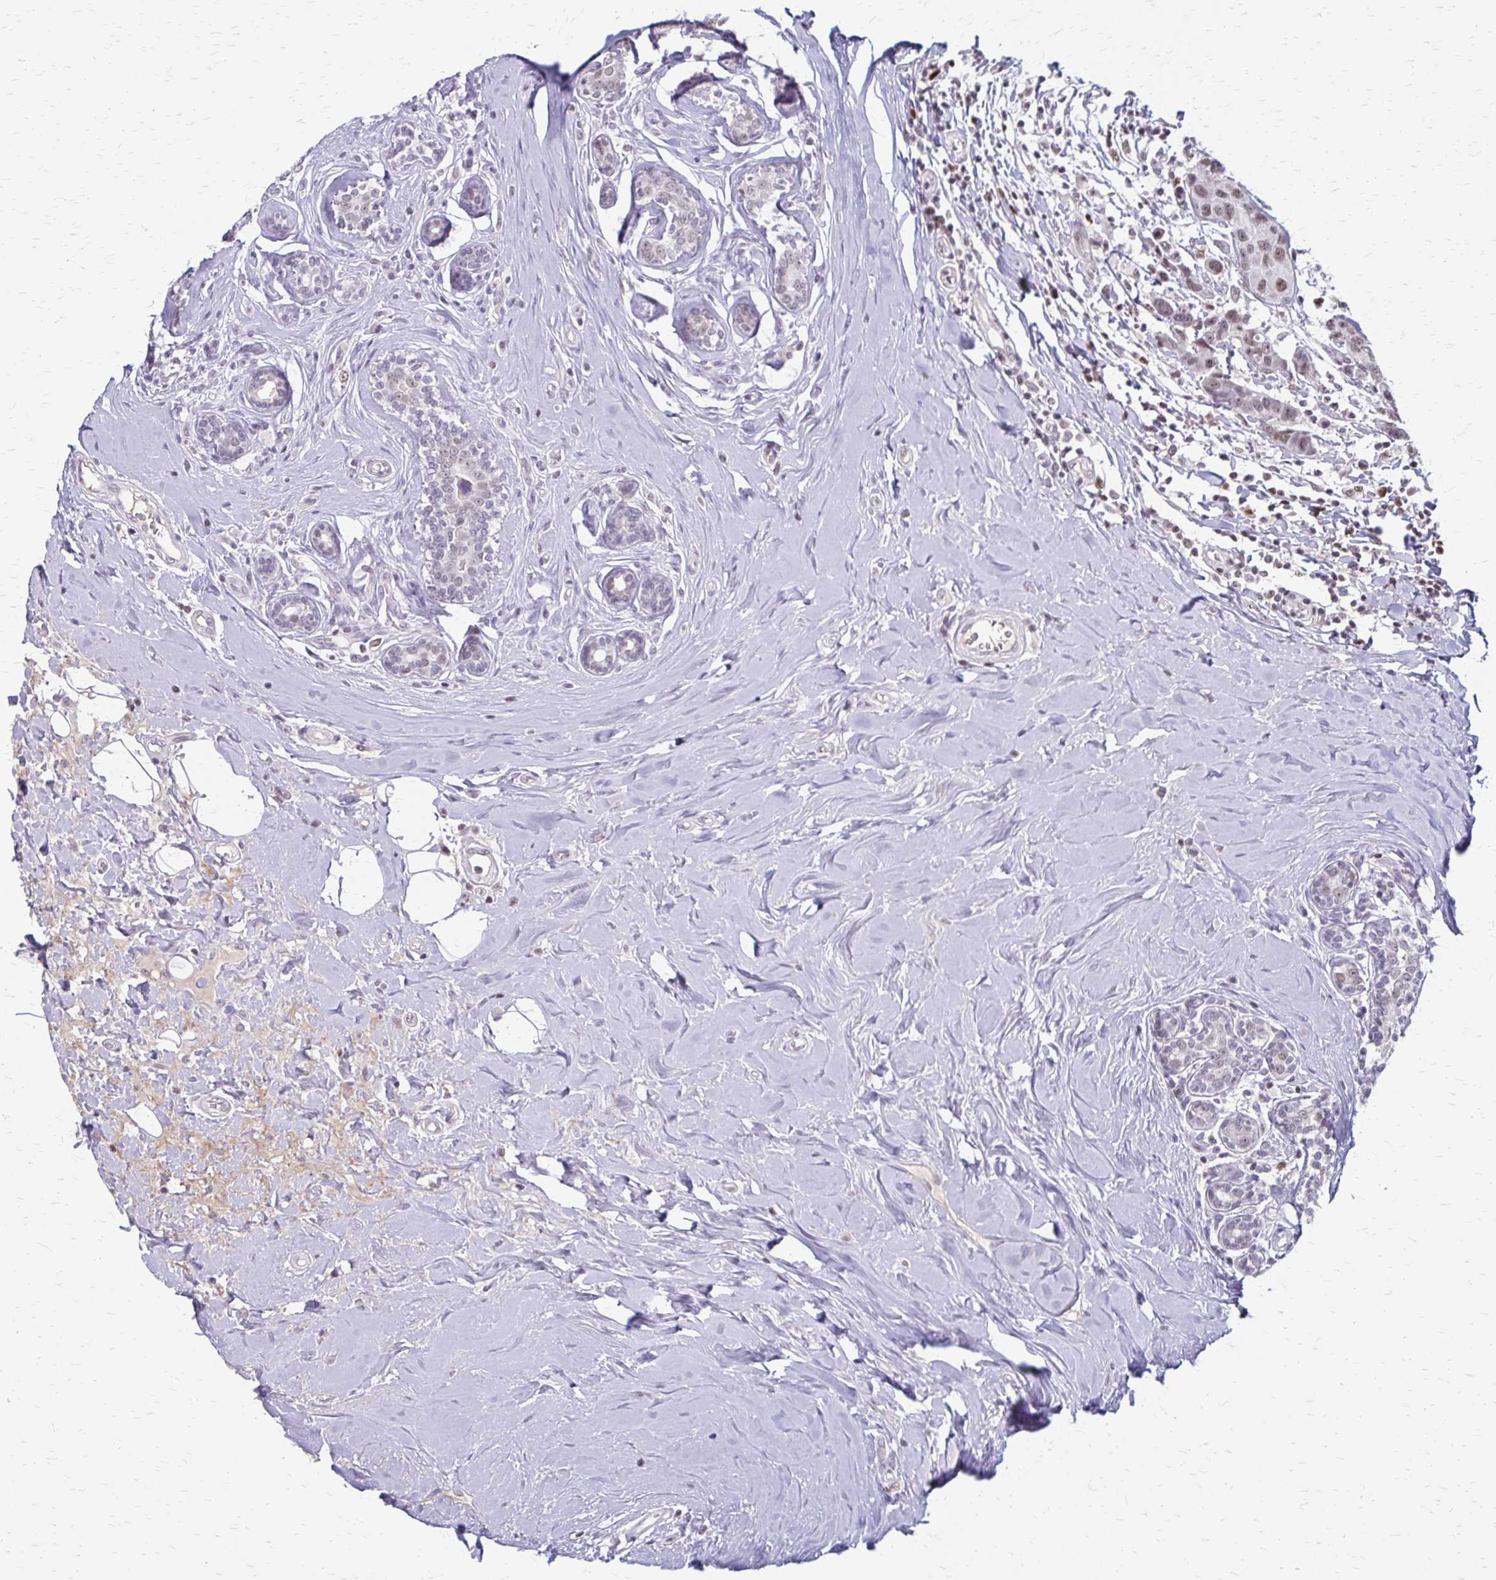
{"staining": {"intensity": "moderate", "quantity": ">75%", "location": "nuclear"}, "tissue": "breast cancer", "cell_type": "Tumor cells", "image_type": "cancer", "snomed": [{"axis": "morphology", "description": "Duct carcinoma"}, {"axis": "topography", "description": "Breast"}], "caption": "Protein analysis of breast cancer tissue exhibits moderate nuclear expression in approximately >75% of tumor cells.", "gene": "EED", "patient": {"sex": "female", "age": 24}}